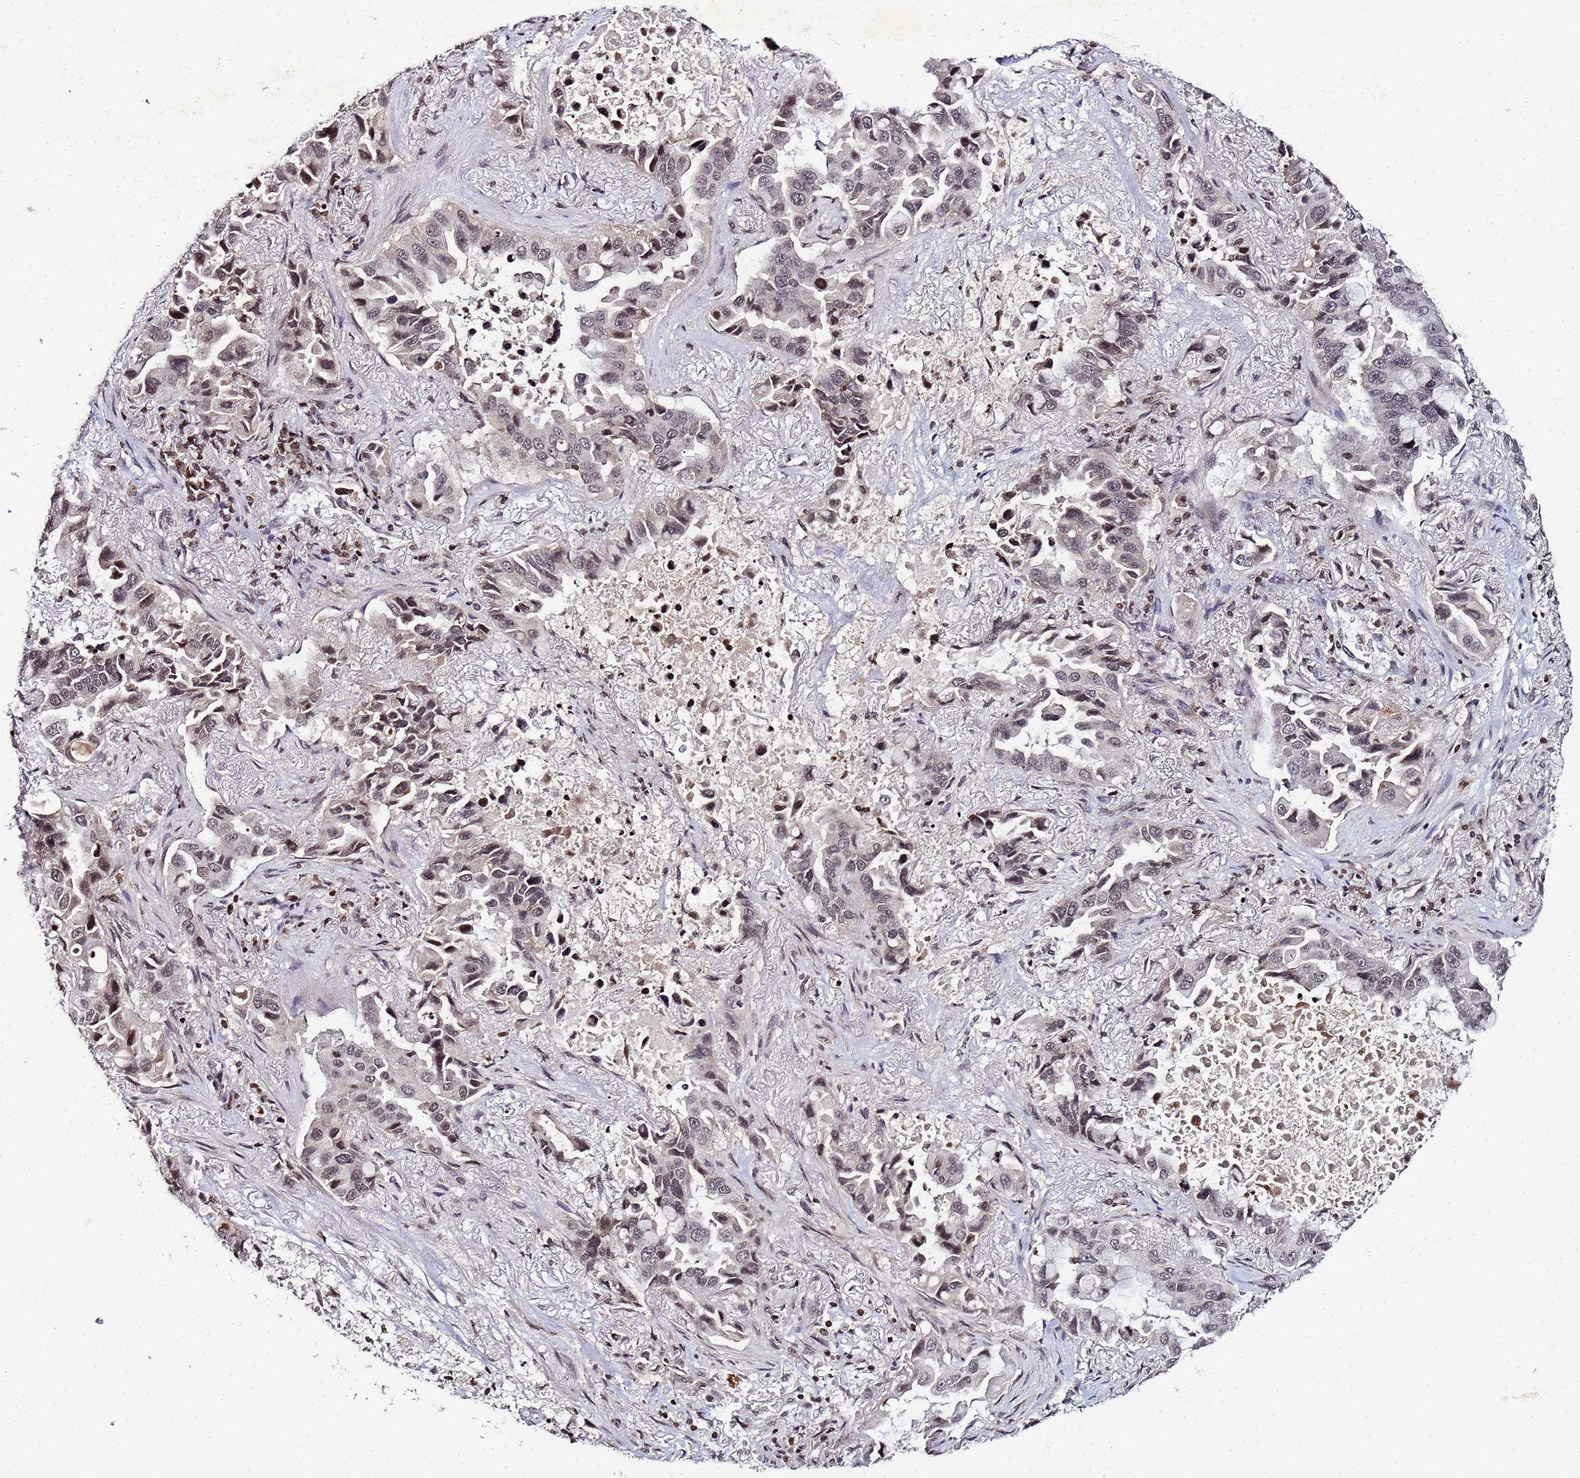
{"staining": {"intensity": "weak", "quantity": ">75%", "location": "nuclear"}, "tissue": "lung cancer", "cell_type": "Tumor cells", "image_type": "cancer", "snomed": [{"axis": "morphology", "description": "Adenocarcinoma, NOS"}, {"axis": "topography", "description": "Lung"}], "caption": "Lung adenocarcinoma stained for a protein shows weak nuclear positivity in tumor cells.", "gene": "FZD4", "patient": {"sex": "male", "age": 64}}